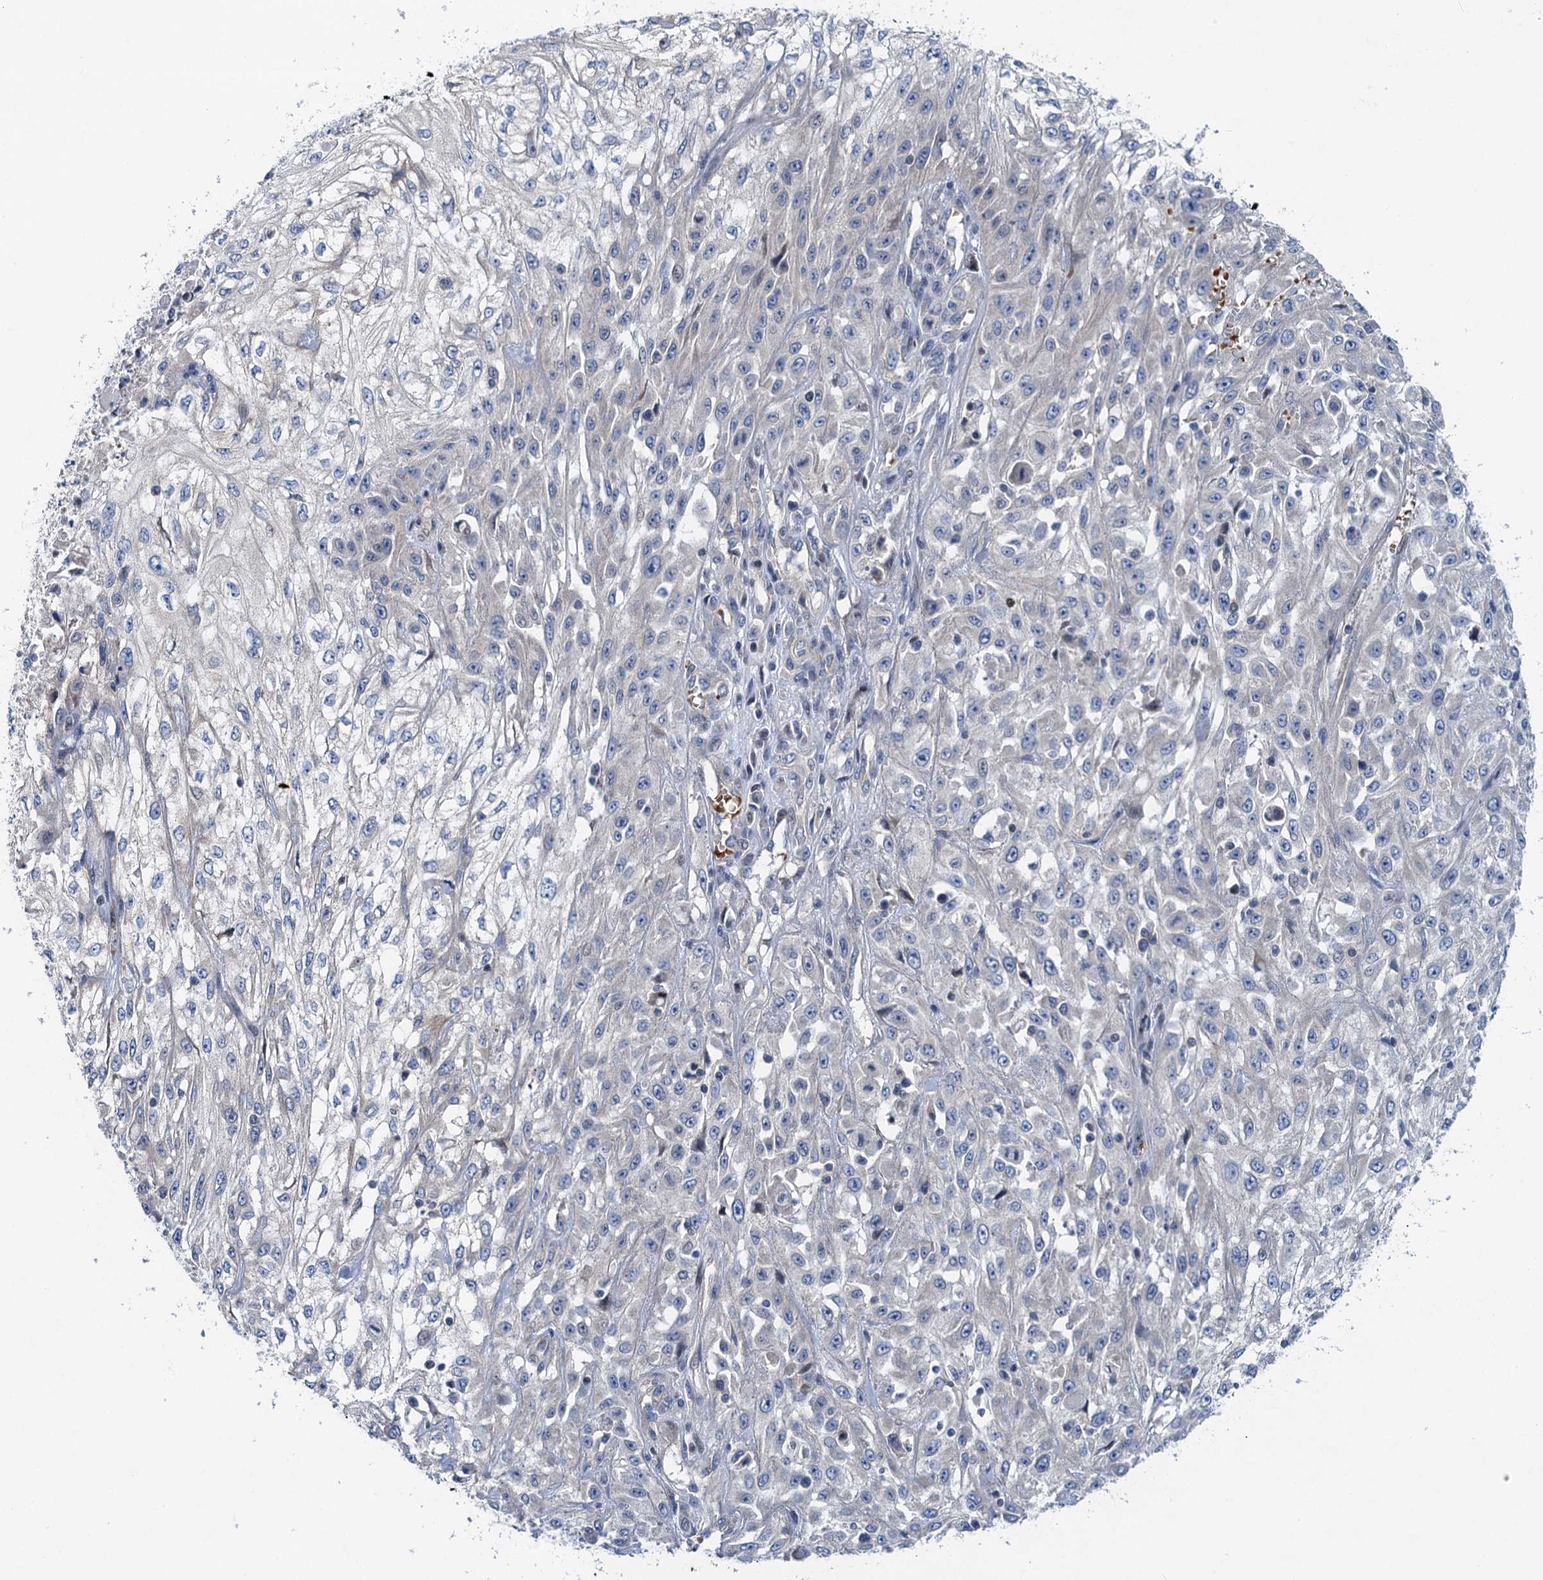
{"staining": {"intensity": "negative", "quantity": "none", "location": "none"}, "tissue": "skin cancer", "cell_type": "Tumor cells", "image_type": "cancer", "snomed": [{"axis": "morphology", "description": "Squamous cell carcinoma, NOS"}, {"axis": "morphology", "description": "Squamous cell carcinoma, metastatic, NOS"}, {"axis": "topography", "description": "Skin"}, {"axis": "topography", "description": "Lymph node"}], "caption": "An image of human skin cancer (metastatic squamous cell carcinoma) is negative for staining in tumor cells.", "gene": "NBEA", "patient": {"sex": "male", "age": 75}}